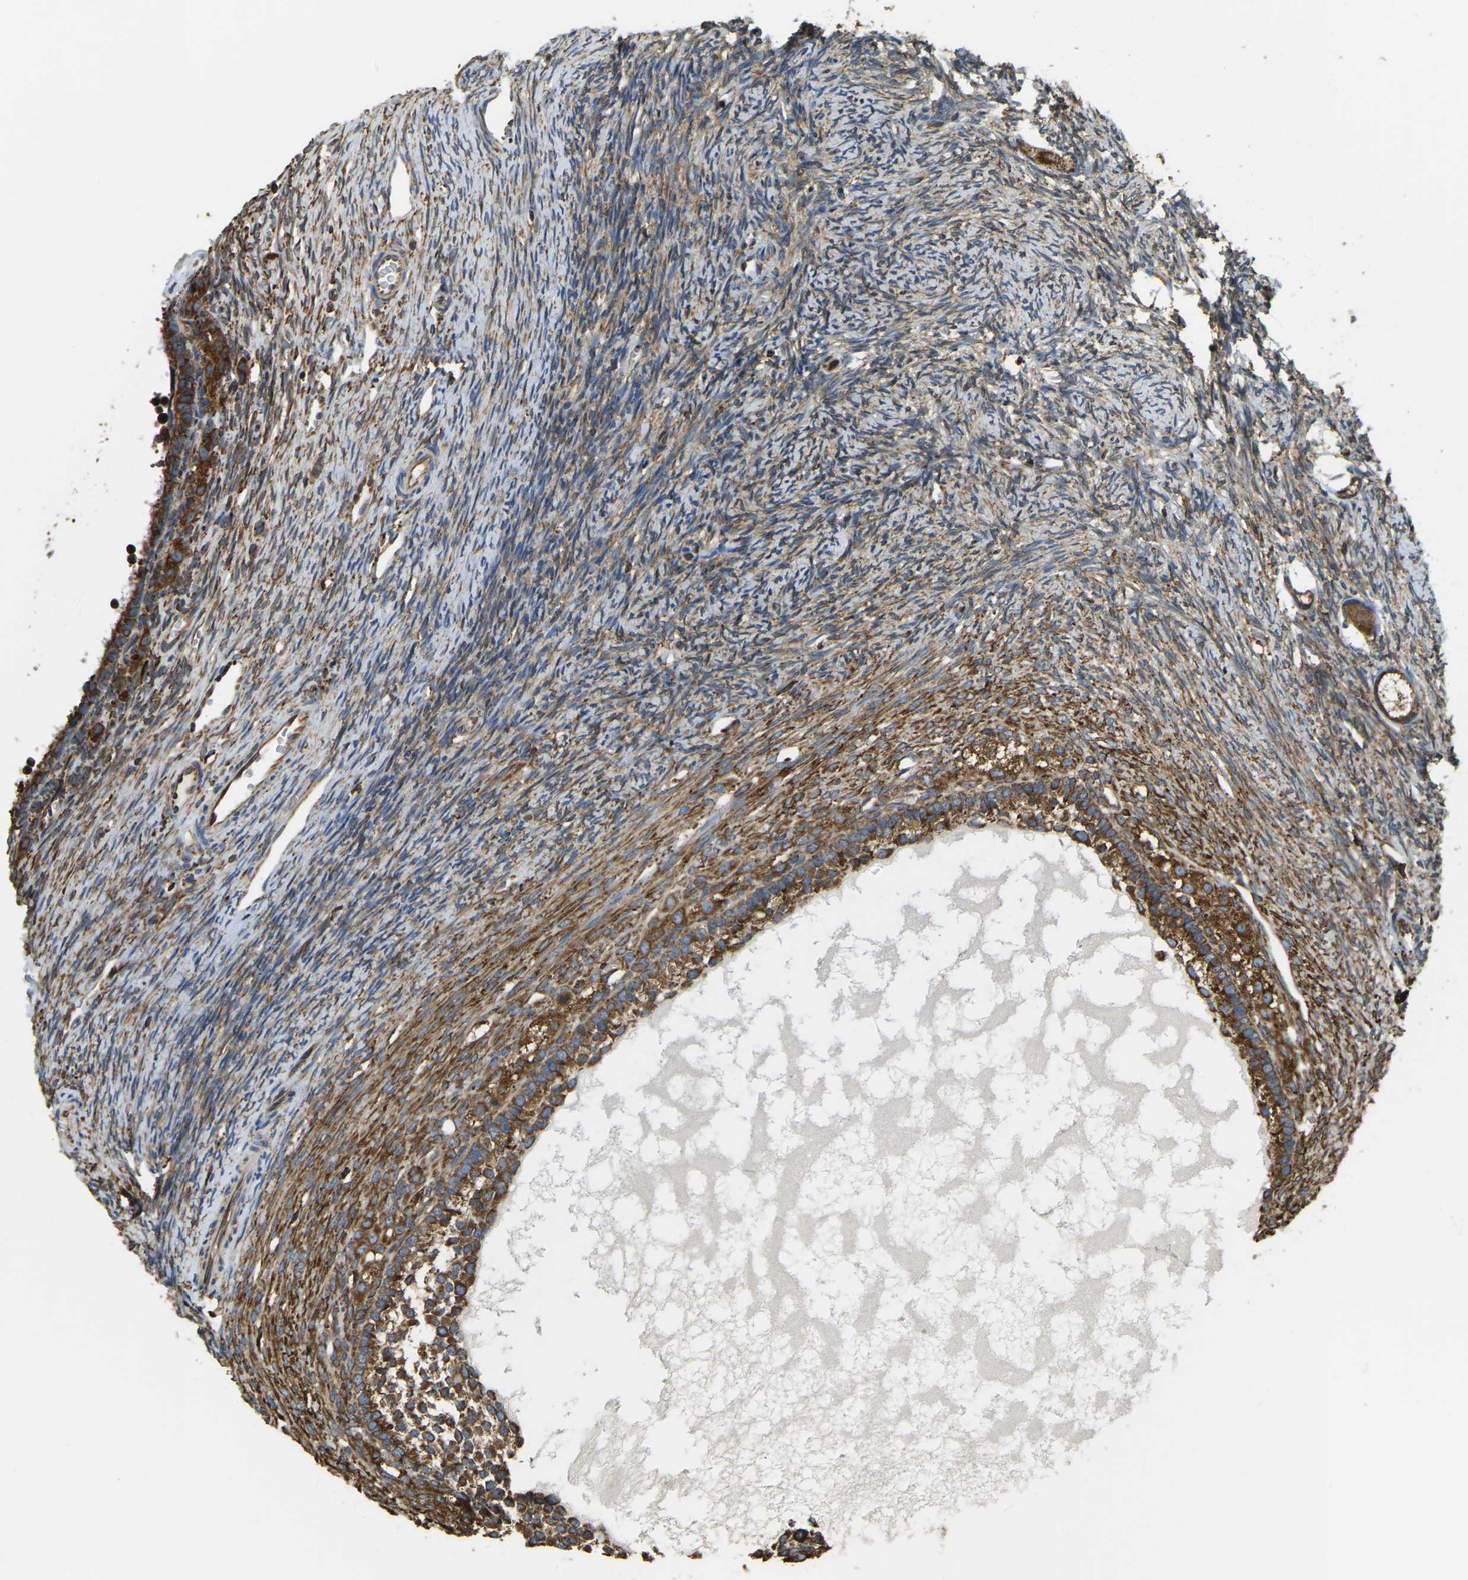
{"staining": {"intensity": "moderate", "quantity": ">75%", "location": "cytoplasmic/membranous"}, "tissue": "ovary", "cell_type": "Follicle cells", "image_type": "normal", "snomed": [{"axis": "morphology", "description": "Normal tissue, NOS"}, {"axis": "topography", "description": "Ovary"}], "caption": "Ovary stained with DAB (3,3'-diaminobenzidine) IHC exhibits medium levels of moderate cytoplasmic/membranous staining in approximately >75% of follicle cells. (DAB (3,3'-diaminobenzidine) = brown stain, brightfield microscopy at high magnification).", "gene": "RNF115", "patient": {"sex": "female", "age": 27}}